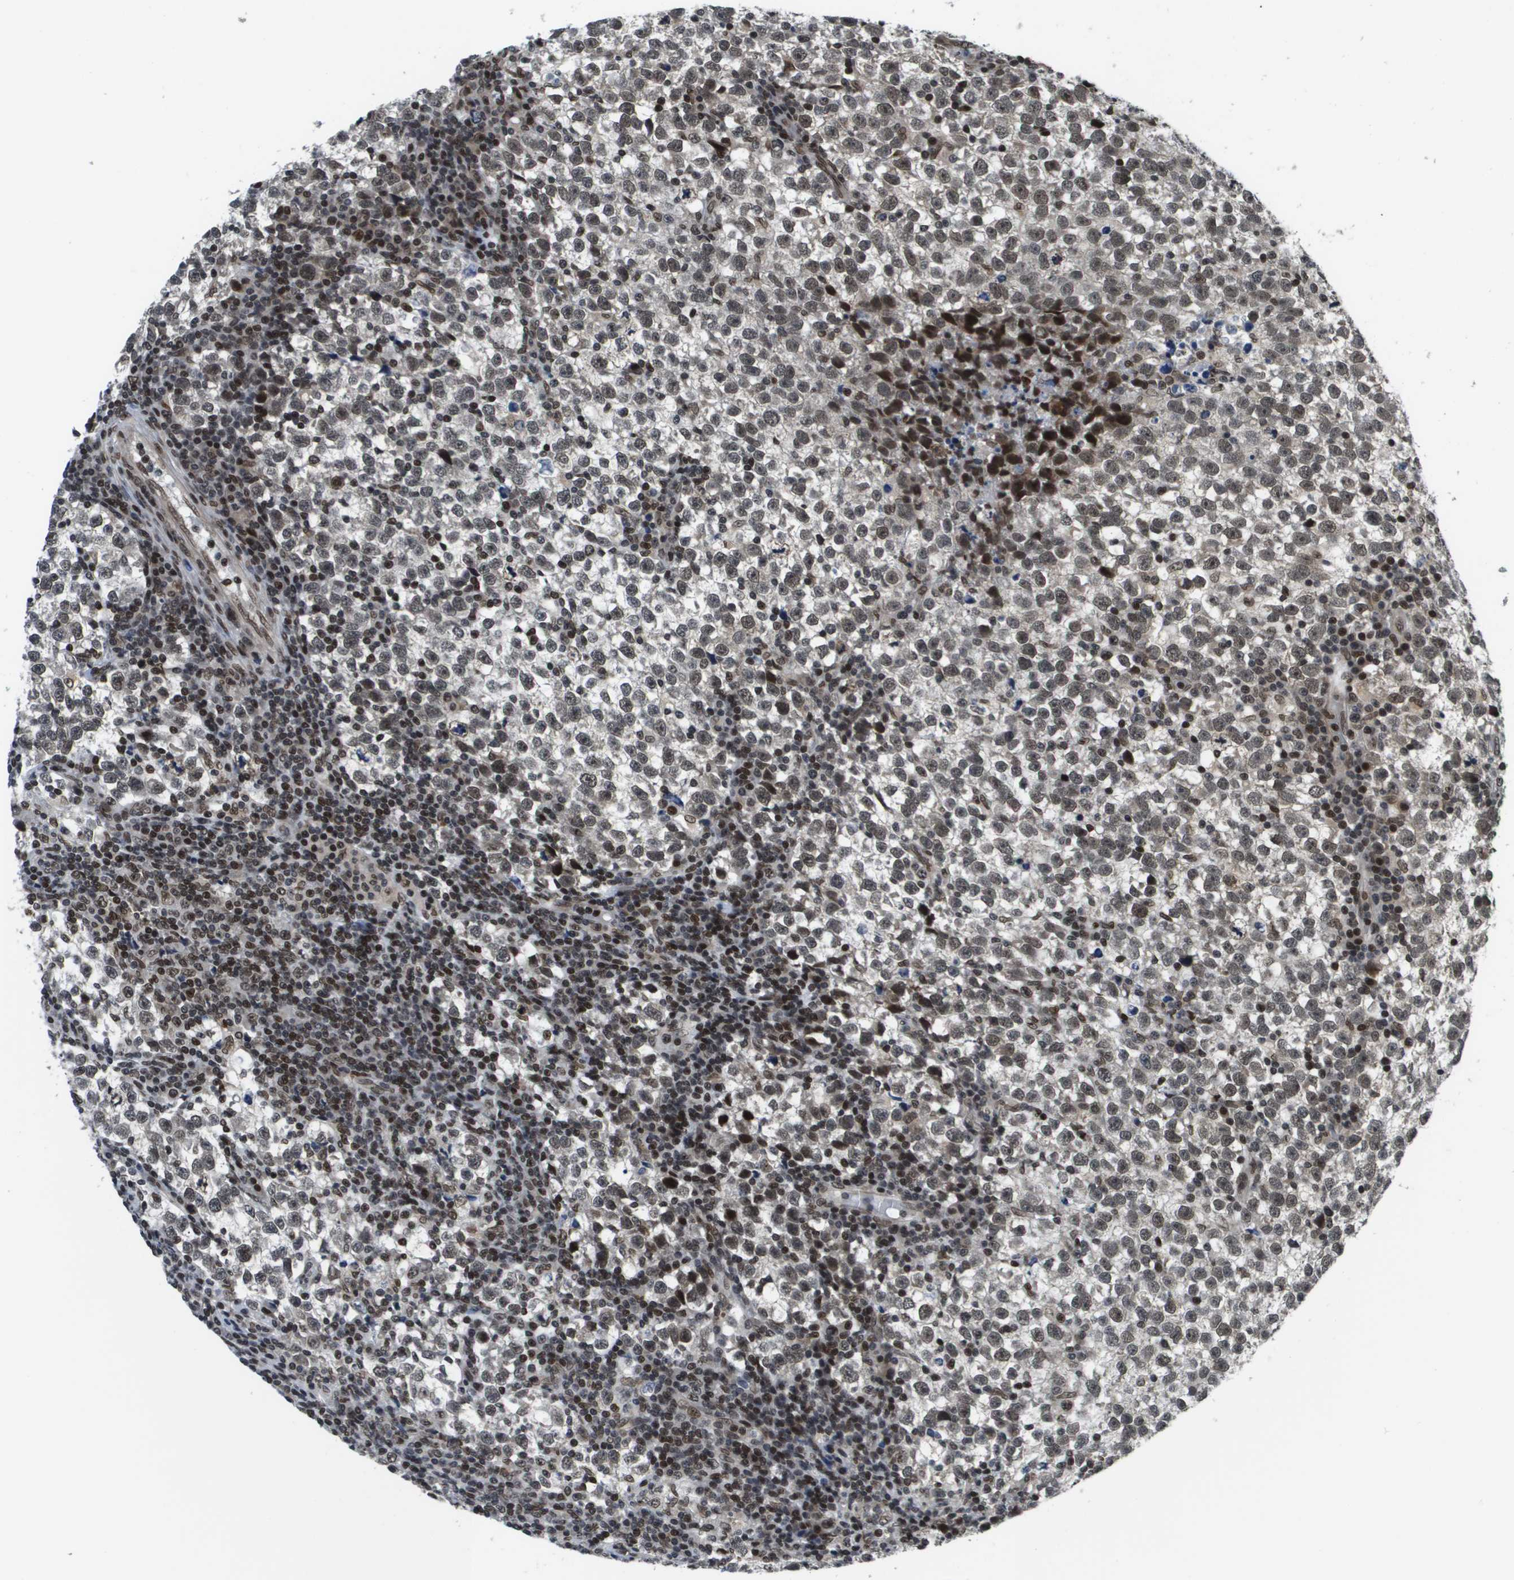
{"staining": {"intensity": "moderate", "quantity": ">75%", "location": "nuclear"}, "tissue": "testis cancer", "cell_type": "Tumor cells", "image_type": "cancer", "snomed": [{"axis": "morphology", "description": "Normal tissue, NOS"}, {"axis": "morphology", "description": "Seminoma, NOS"}, {"axis": "topography", "description": "Testis"}], "caption": "This is a photomicrograph of IHC staining of seminoma (testis), which shows moderate expression in the nuclear of tumor cells.", "gene": "RECQL4", "patient": {"sex": "male", "age": 43}}